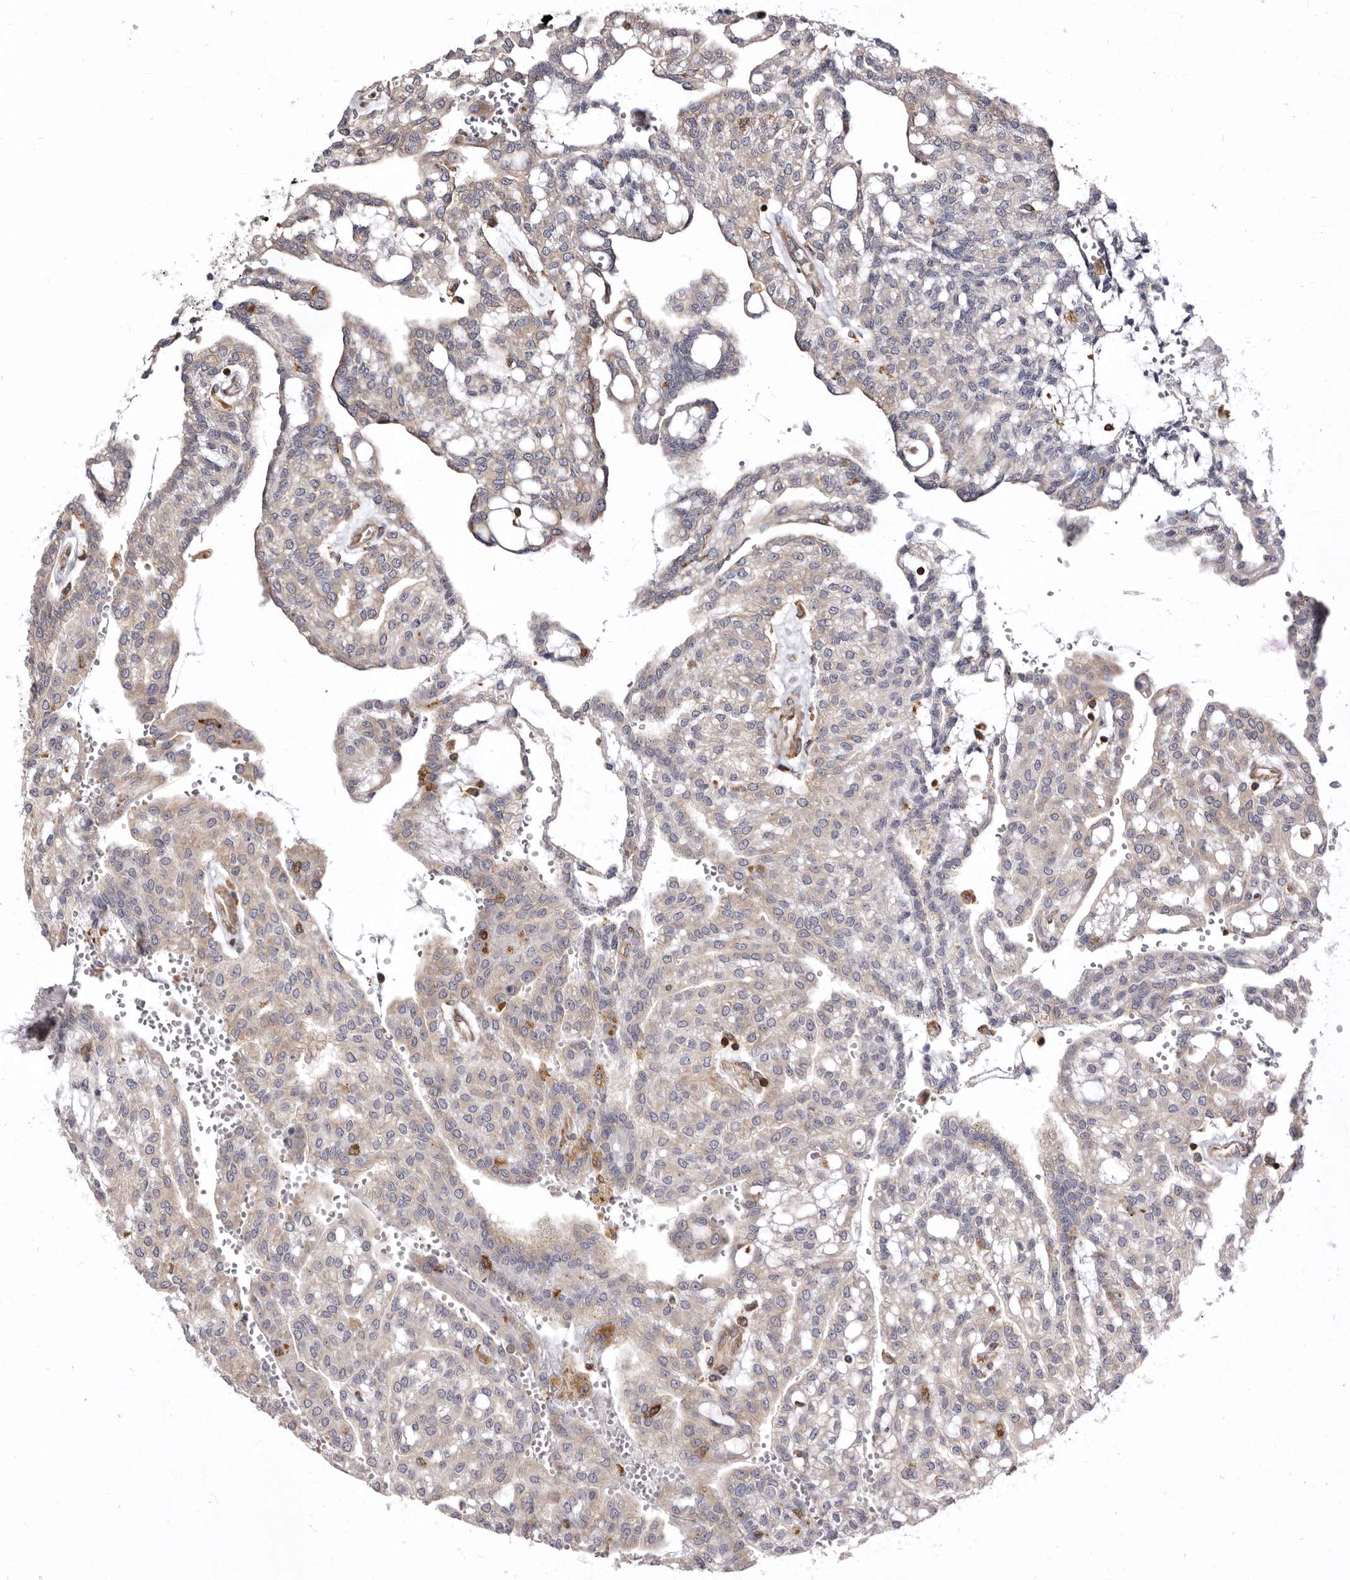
{"staining": {"intensity": "weak", "quantity": "<25%", "location": "cytoplasmic/membranous"}, "tissue": "renal cancer", "cell_type": "Tumor cells", "image_type": "cancer", "snomed": [{"axis": "morphology", "description": "Adenocarcinoma, NOS"}, {"axis": "topography", "description": "Kidney"}], "caption": "Immunohistochemistry of renal adenocarcinoma exhibits no expression in tumor cells.", "gene": "CBL", "patient": {"sex": "male", "age": 63}}